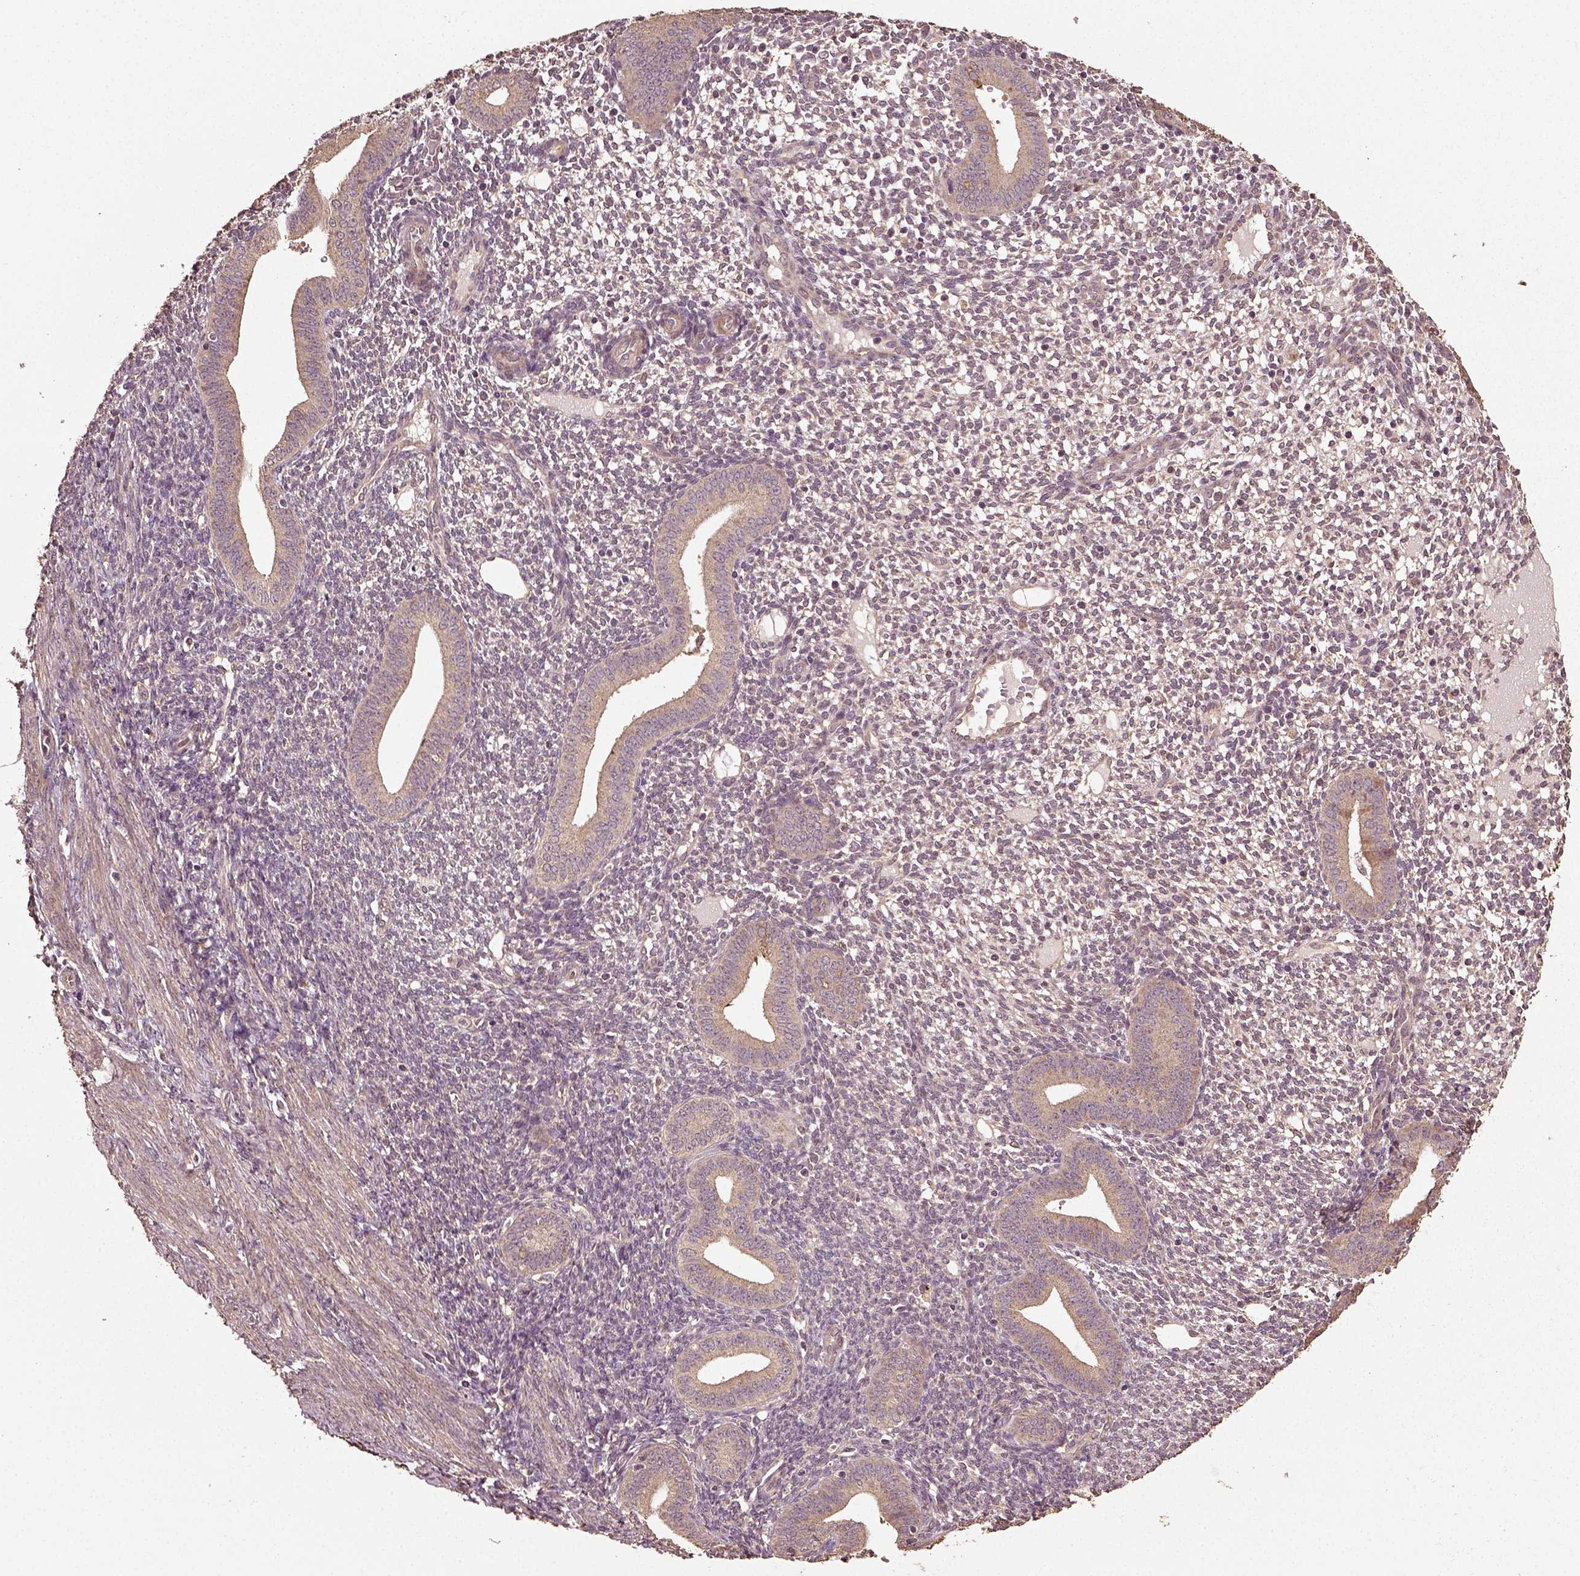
{"staining": {"intensity": "negative", "quantity": "none", "location": "none"}, "tissue": "endometrium", "cell_type": "Cells in endometrial stroma", "image_type": "normal", "snomed": [{"axis": "morphology", "description": "Normal tissue, NOS"}, {"axis": "topography", "description": "Endometrium"}], "caption": "Endometrium was stained to show a protein in brown. There is no significant positivity in cells in endometrial stroma. The staining is performed using DAB brown chromogen with nuclei counter-stained in using hematoxylin.", "gene": "ERV3", "patient": {"sex": "female", "age": 40}}